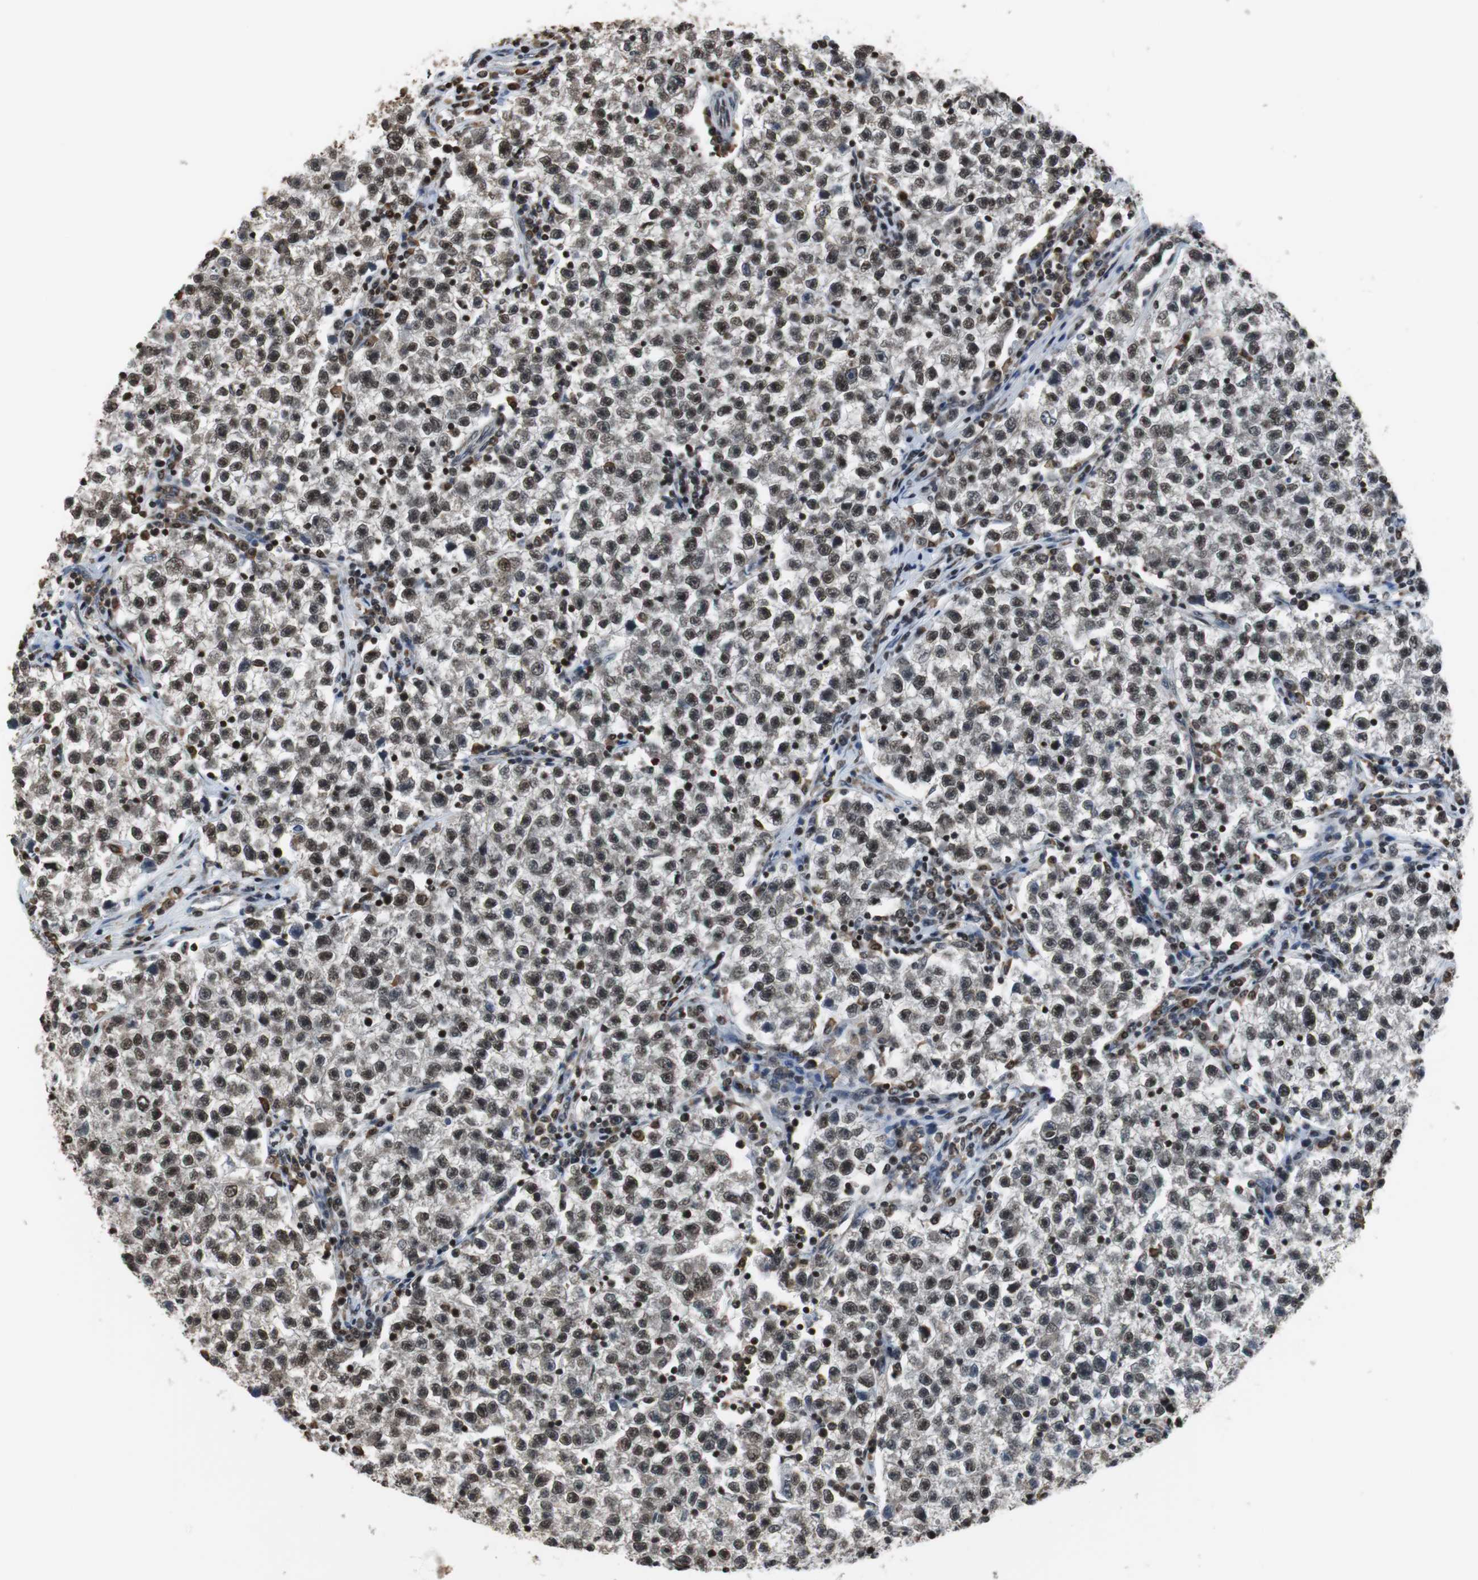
{"staining": {"intensity": "strong", "quantity": ">75%", "location": "nuclear"}, "tissue": "testis cancer", "cell_type": "Tumor cells", "image_type": "cancer", "snomed": [{"axis": "morphology", "description": "Seminoma, NOS"}, {"axis": "topography", "description": "Testis"}], "caption": "Strong nuclear staining for a protein is appreciated in about >75% of tumor cells of testis cancer using immunohistochemistry.", "gene": "REST", "patient": {"sex": "male", "age": 22}}